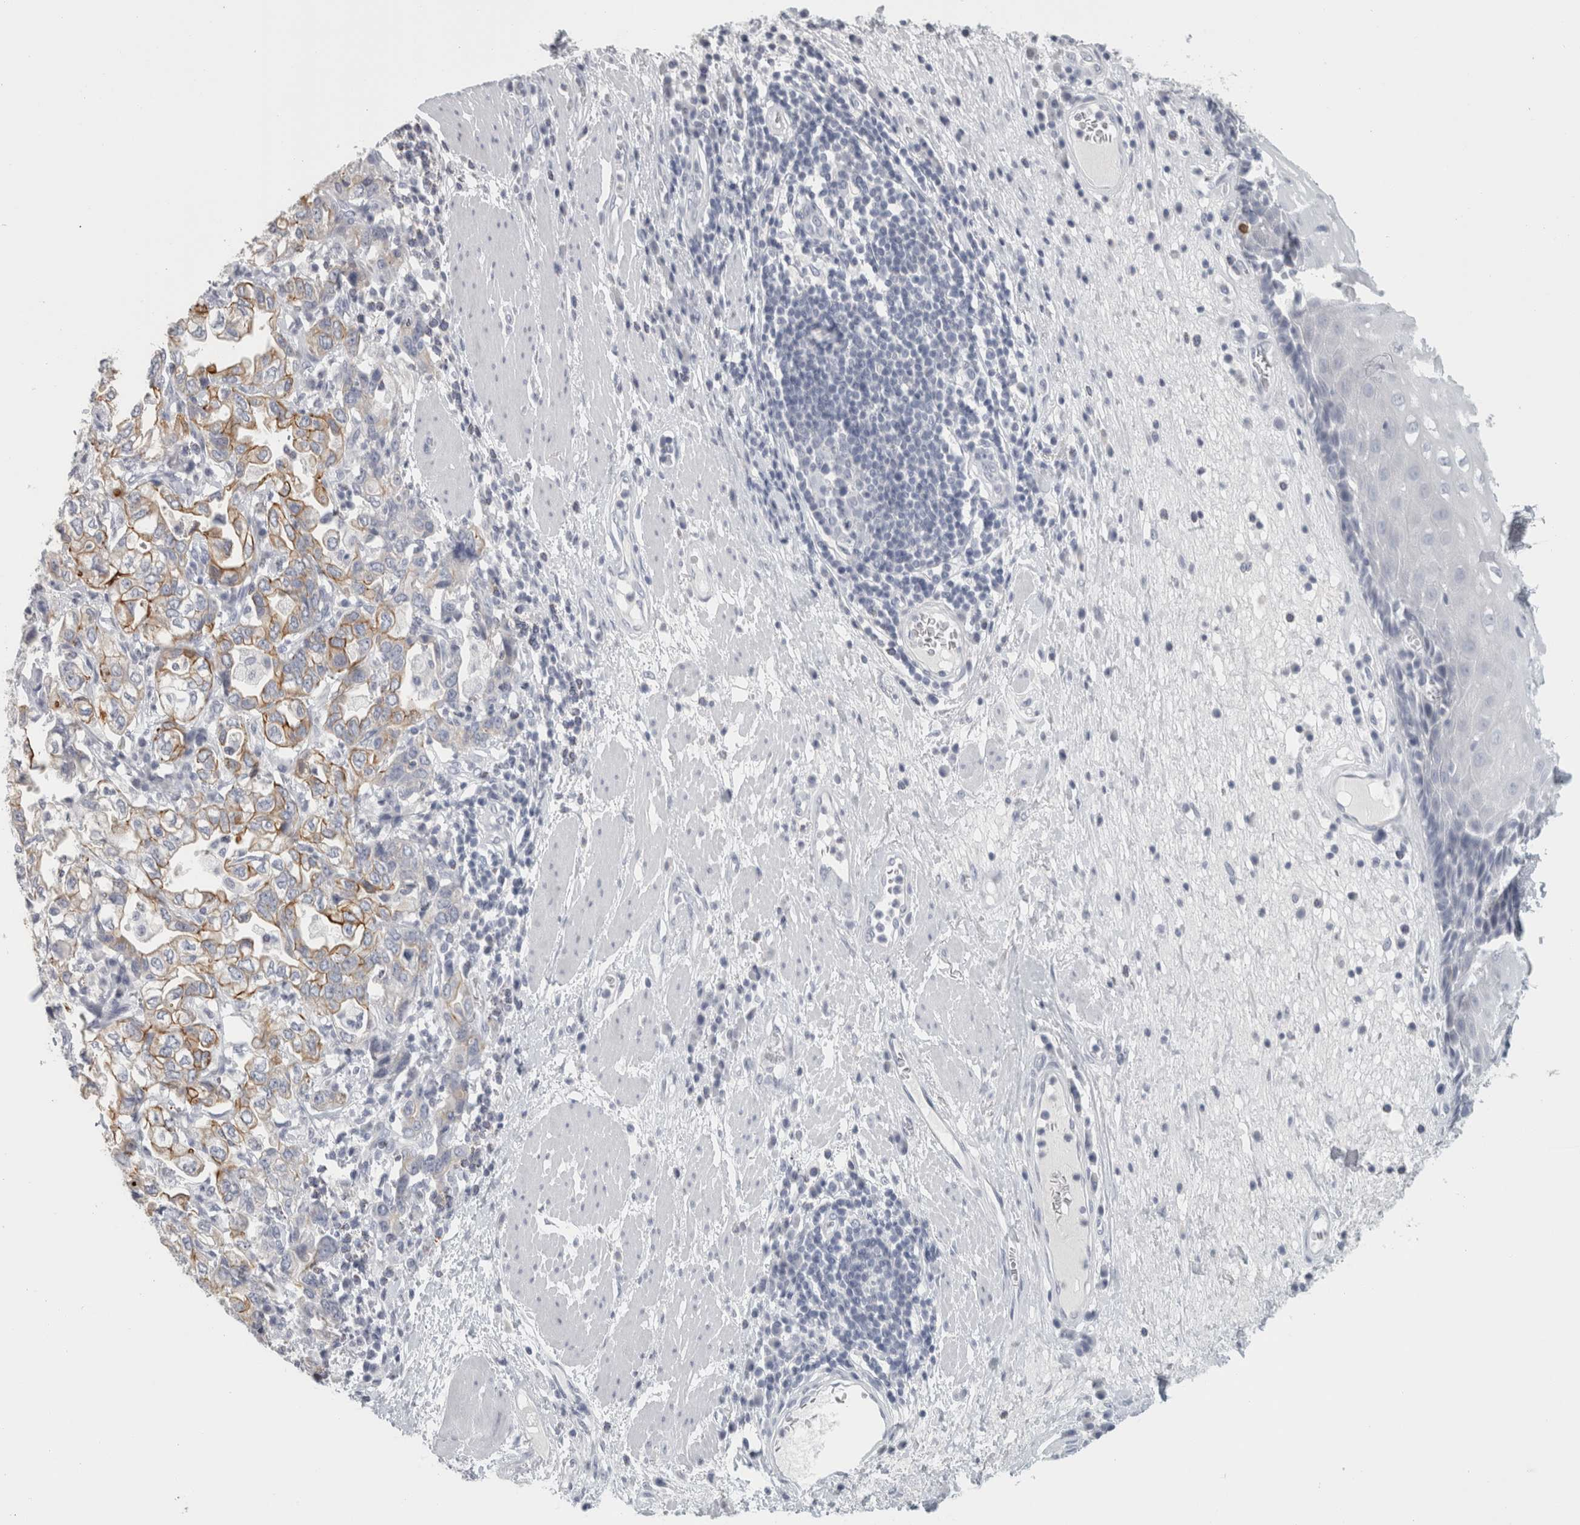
{"staining": {"intensity": "negative", "quantity": "none", "location": "none"}, "tissue": "esophagus", "cell_type": "Squamous epithelial cells", "image_type": "normal", "snomed": [{"axis": "morphology", "description": "Normal tissue, NOS"}, {"axis": "morphology", "description": "Adenocarcinoma, NOS"}, {"axis": "topography", "description": "Esophagus"}], "caption": "Protein analysis of benign esophagus displays no significant positivity in squamous epithelial cells.", "gene": "SLC28A3", "patient": {"sex": "male", "age": 62}}